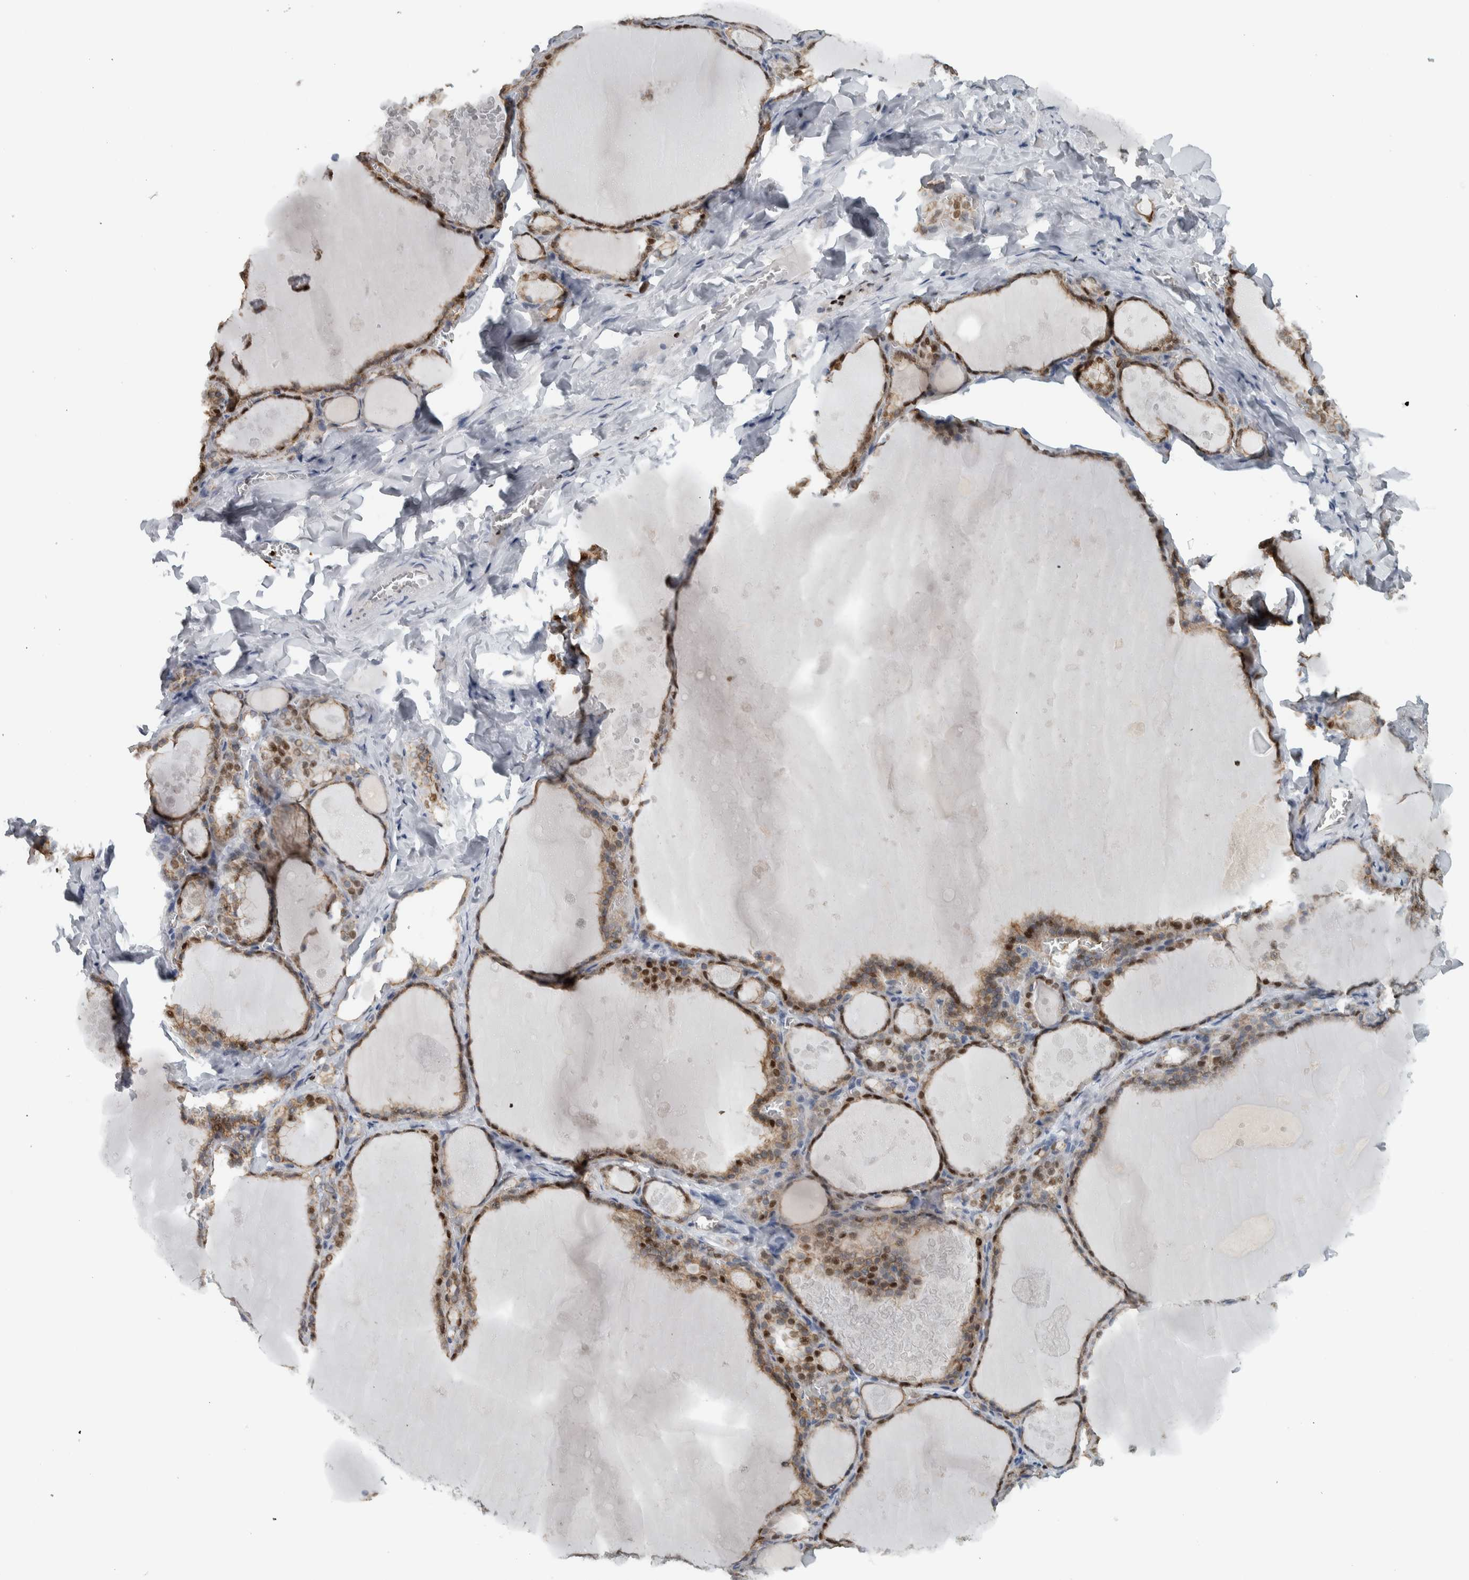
{"staining": {"intensity": "strong", "quantity": ">75%", "location": "cytoplasmic/membranous,nuclear"}, "tissue": "thyroid gland", "cell_type": "Glandular cells", "image_type": "normal", "snomed": [{"axis": "morphology", "description": "Normal tissue, NOS"}, {"axis": "topography", "description": "Thyroid gland"}], "caption": "Immunohistochemistry micrograph of normal thyroid gland: human thyroid gland stained using immunohistochemistry shows high levels of strong protein expression localized specifically in the cytoplasmic/membranous,nuclear of glandular cells, appearing as a cytoplasmic/membranous,nuclear brown color.", "gene": "ADPRM", "patient": {"sex": "male", "age": 56}}